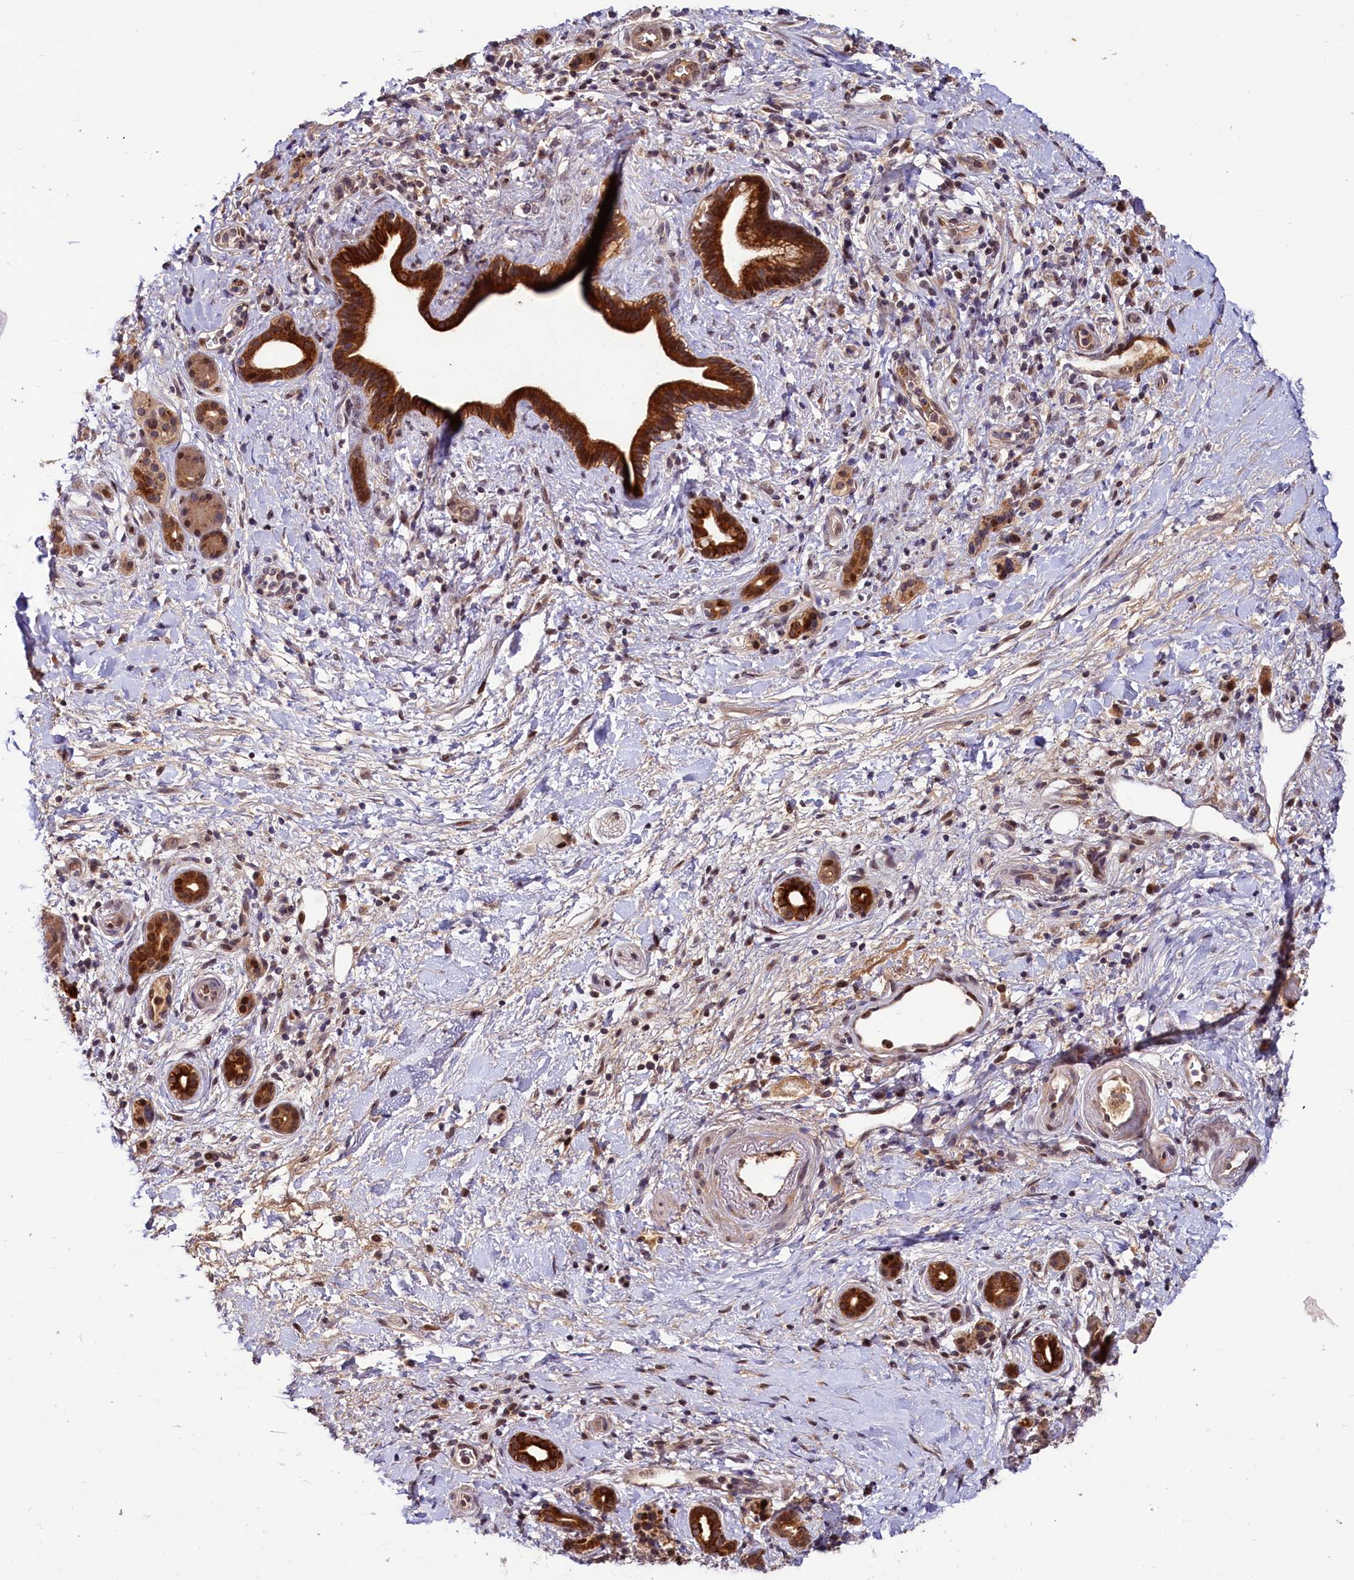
{"staining": {"intensity": "strong", "quantity": ">75%", "location": "cytoplasmic/membranous"}, "tissue": "pancreatic cancer", "cell_type": "Tumor cells", "image_type": "cancer", "snomed": [{"axis": "morphology", "description": "Normal tissue, NOS"}, {"axis": "morphology", "description": "Adenocarcinoma, NOS"}, {"axis": "topography", "description": "Pancreas"}, {"axis": "topography", "description": "Peripheral nerve tissue"}], "caption": "Human pancreatic adenocarcinoma stained with a brown dye displays strong cytoplasmic/membranous positive staining in about >75% of tumor cells.", "gene": "N4BP2L1", "patient": {"sex": "female", "age": 77}}